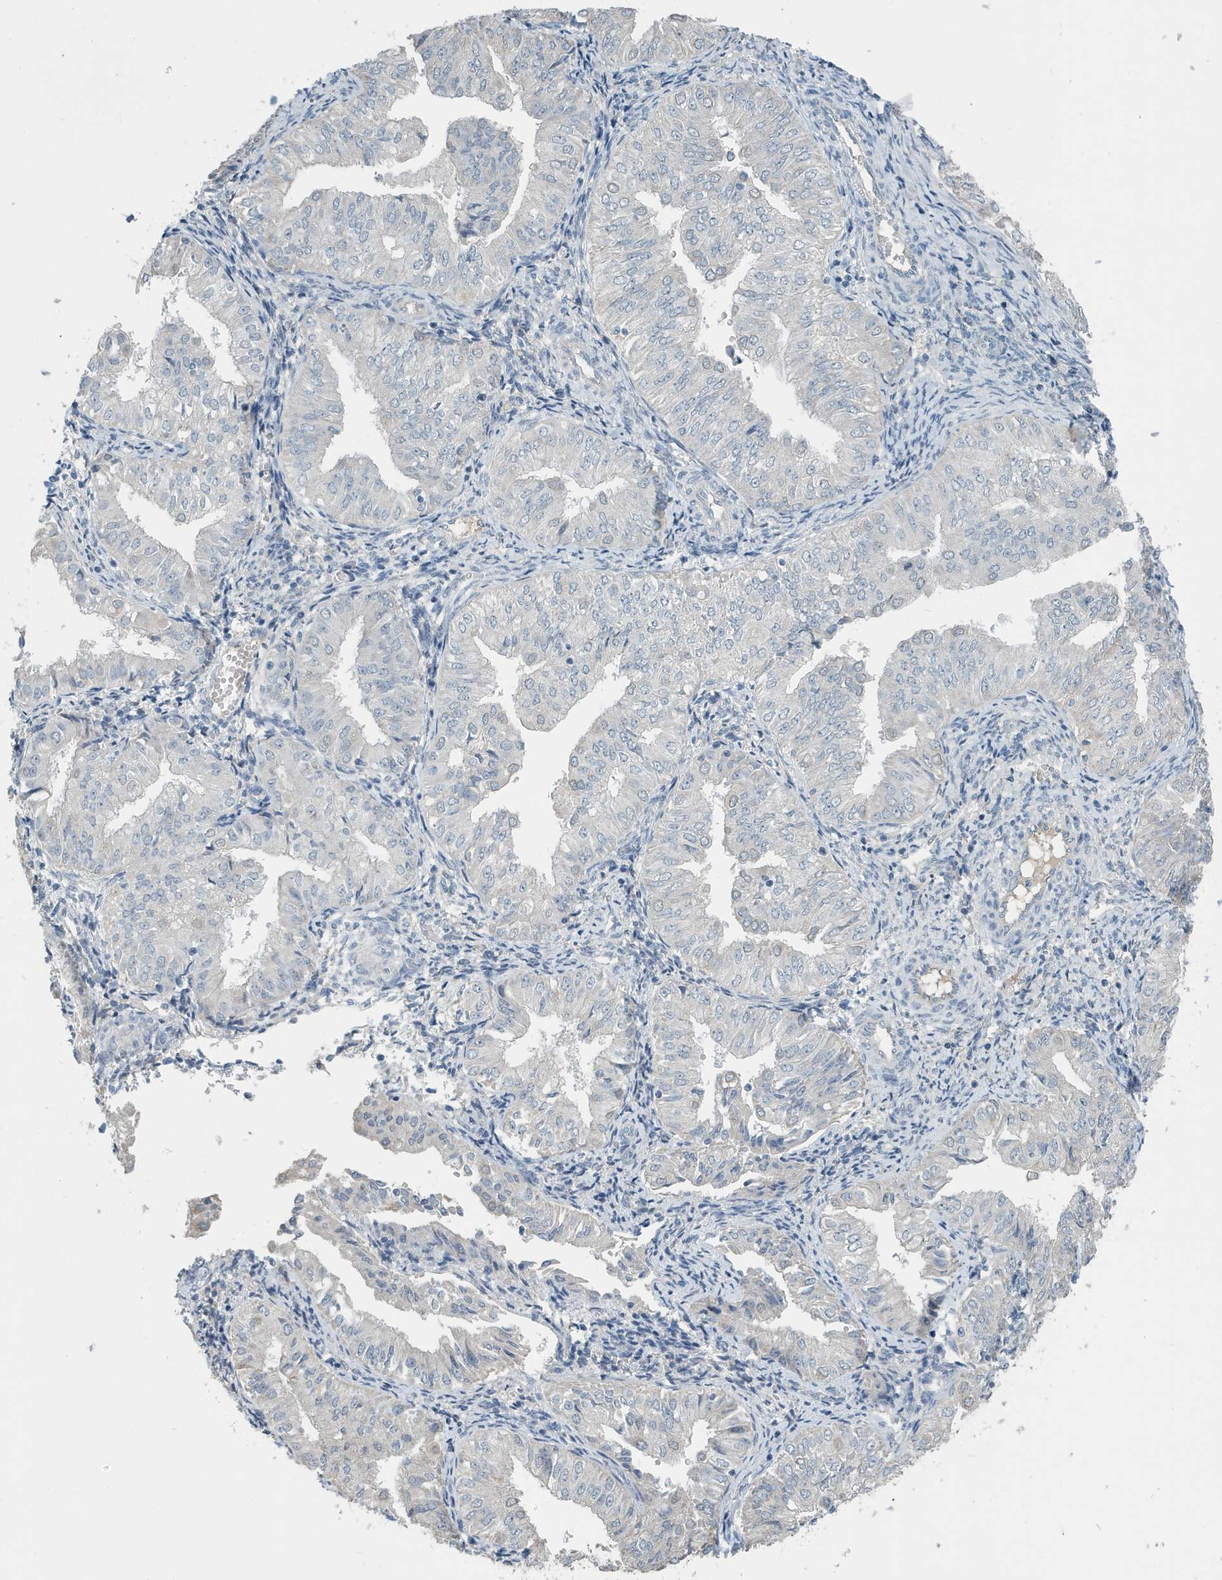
{"staining": {"intensity": "negative", "quantity": "none", "location": "none"}, "tissue": "endometrial cancer", "cell_type": "Tumor cells", "image_type": "cancer", "snomed": [{"axis": "morphology", "description": "Normal tissue, NOS"}, {"axis": "morphology", "description": "Adenocarcinoma, NOS"}, {"axis": "topography", "description": "Endometrium"}], "caption": "Tumor cells are negative for protein expression in human adenocarcinoma (endometrial).", "gene": "UGT2B4", "patient": {"sex": "female", "age": 53}}